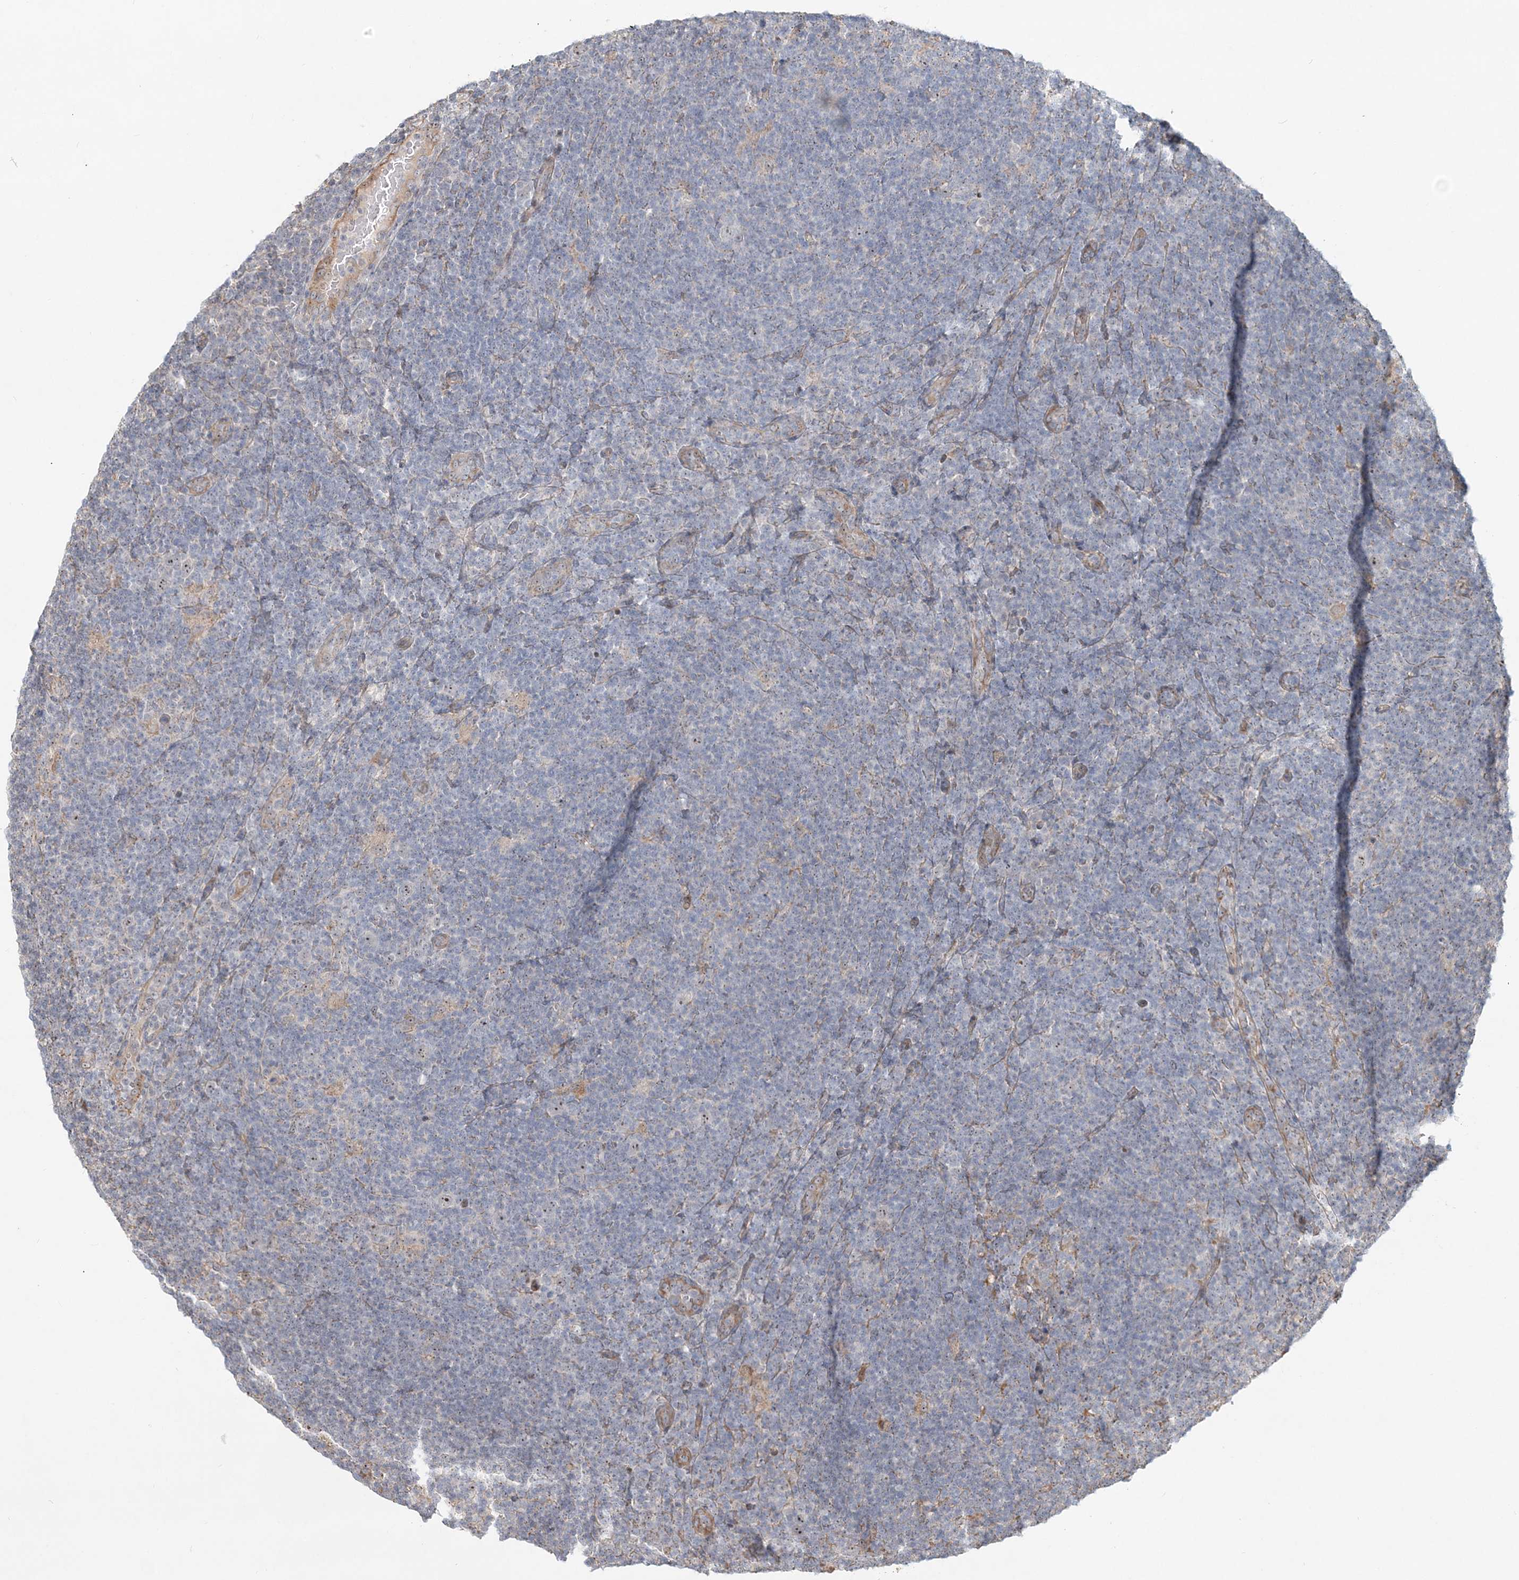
{"staining": {"intensity": "negative", "quantity": "none", "location": "none"}, "tissue": "lymphoma", "cell_type": "Tumor cells", "image_type": "cancer", "snomed": [{"axis": "morphology", "description": "Hodgkin's disease, NOS"}, {"axis": "topography", "description": "Lymph node"}], "caption": "An immunohistochemistry (IHC) micrograph of lymphoma is shown. There is no staining in tumor cells of lymphoma.", "gene": "CXXC5", "patient": {"sex": "female", "age": 57}}